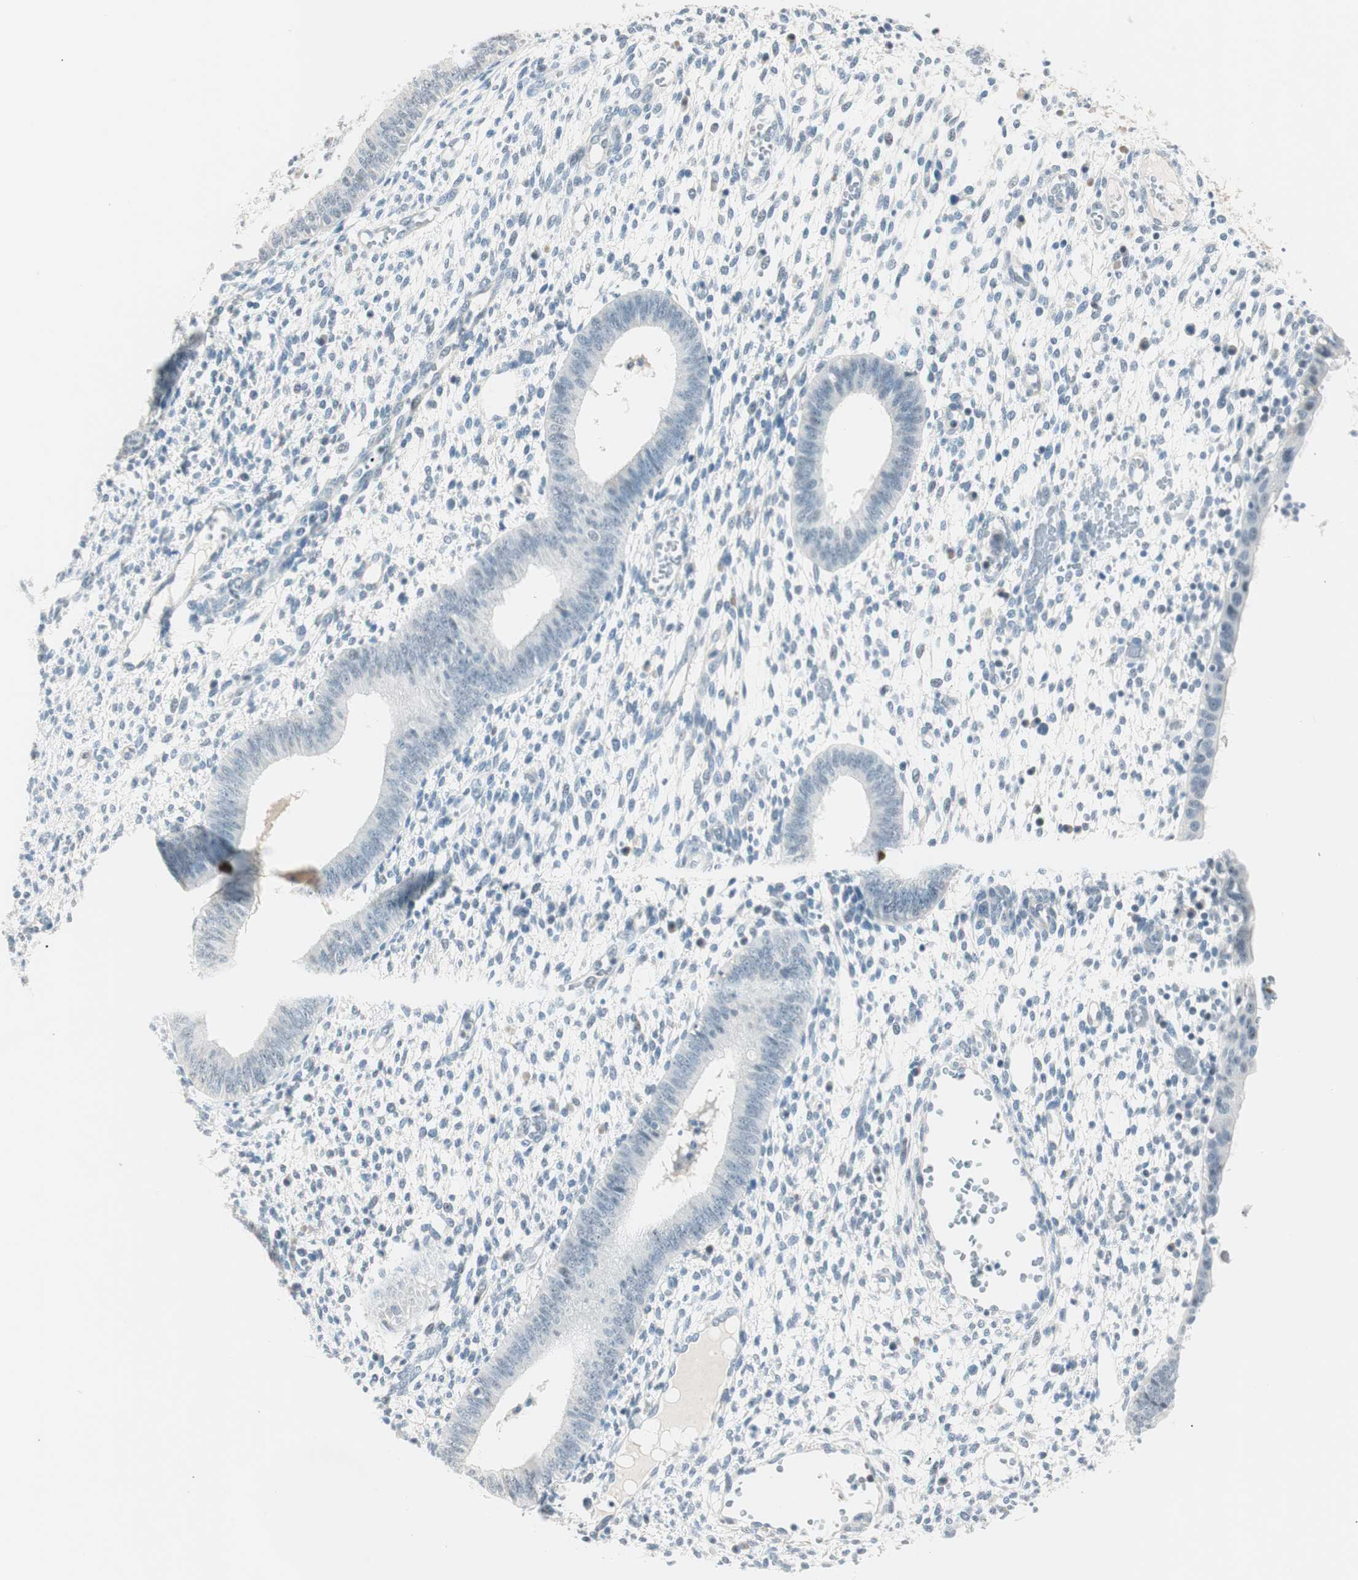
{"staining": {"intensity": "negative", "quantity": "none", "location": "none"}, "tissue": "endometrium", "cell_type": "Cells in endometrial stroma", "image_type": "normal", "snomed": [{"axis": "morphology", "description": "Normal tissue, NOS"}, {"axis": "topography", "description": "Endometrium"}], "caption": "Immunohistochemical staining of benign endometrium demonstrates no significant expression in cells in endometrial stroma. (Stains: DAB (3,3'-diaminobenzidine) IHC with hematoxylin counter stain, Microscopy: brightfield microscopy at high magnification).", "gene": "HOXB13", "patient": {"sex": "female", "age": 35}}